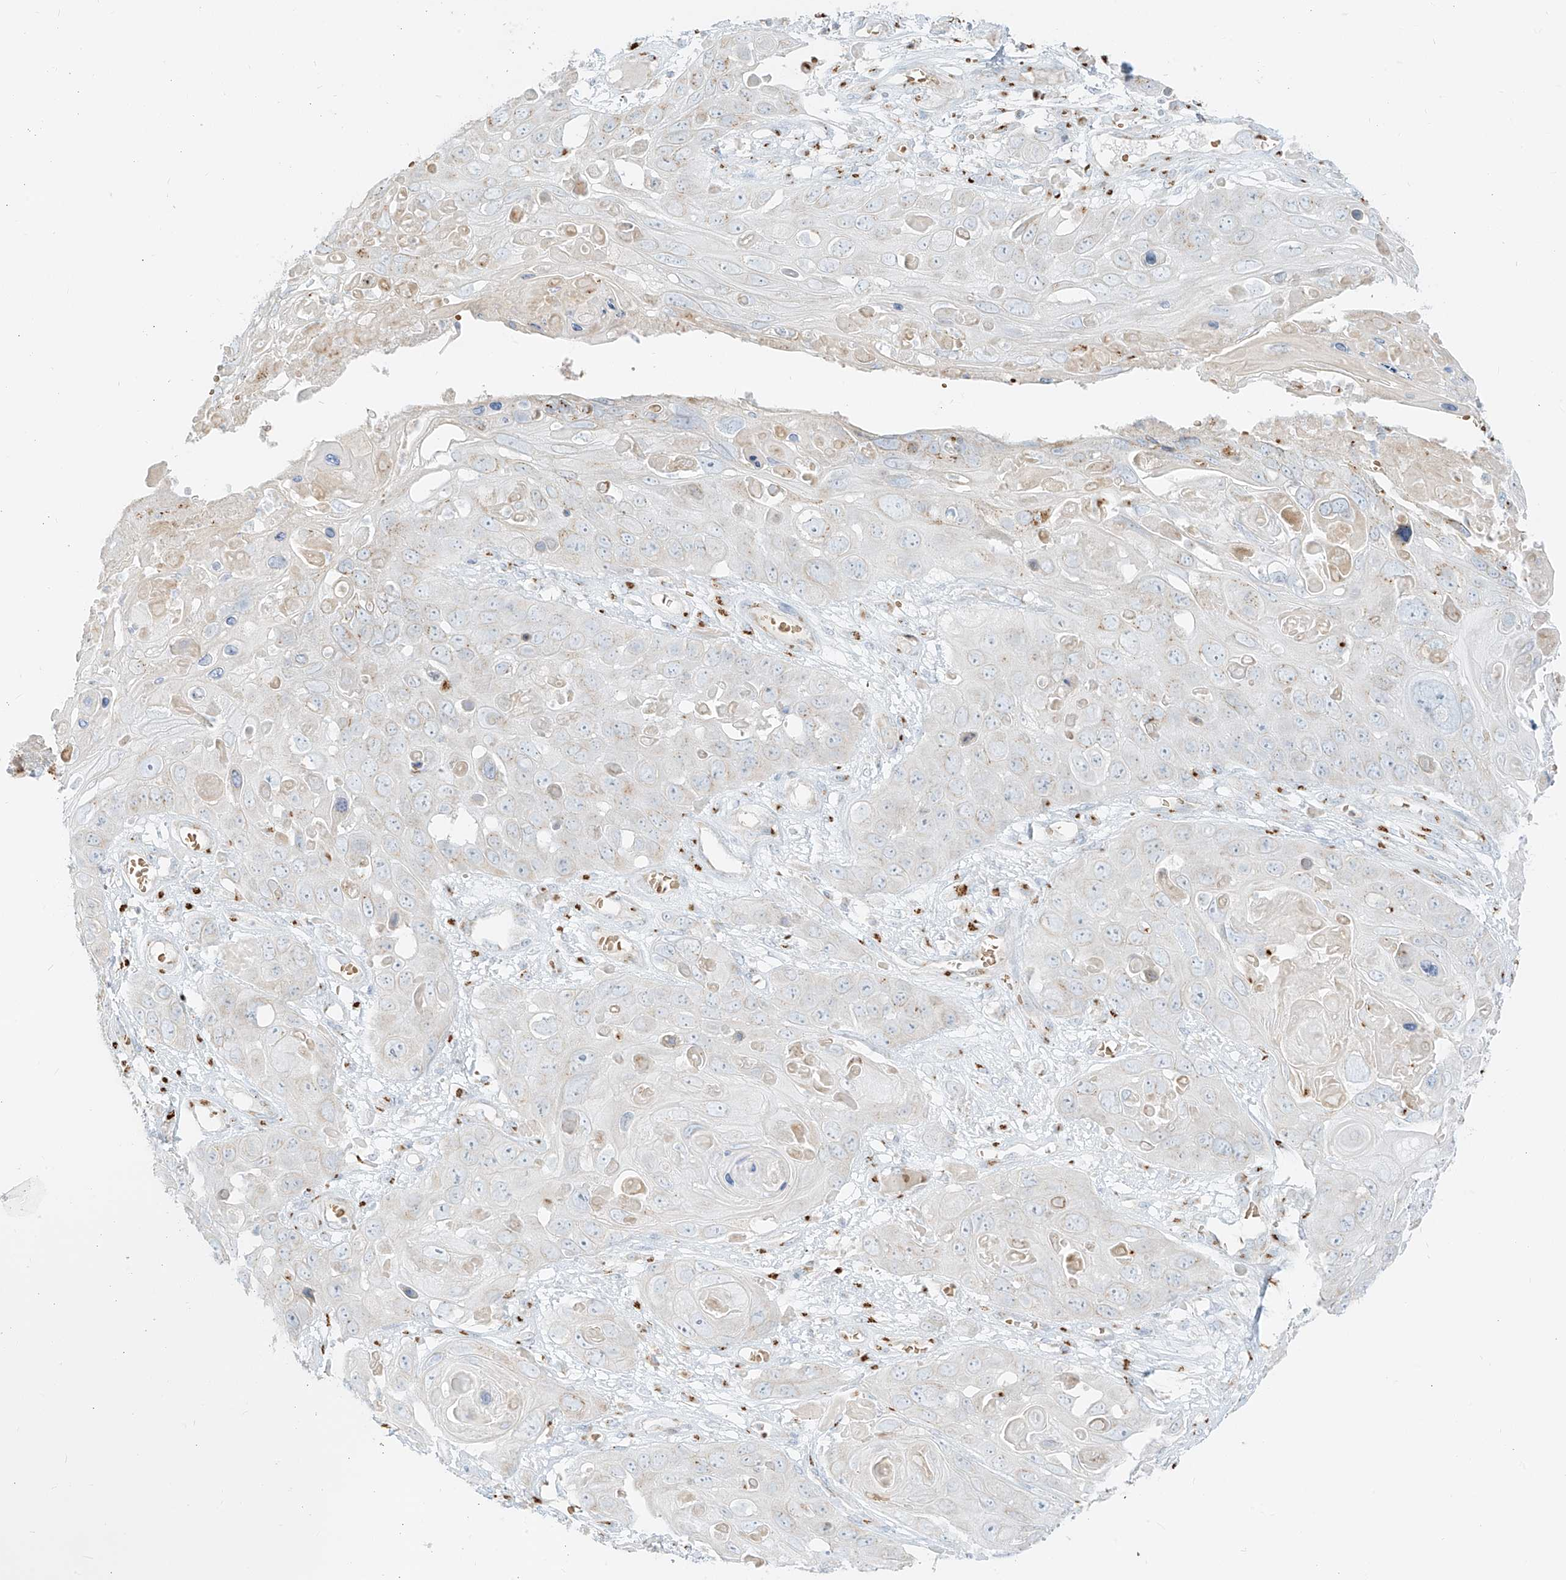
{"staining": {"intensity": "negative", "quantity": "none", "location": "none"}, "tissue": "skin cancer", "cell_type": "Tumor cells", "image_type": "cancer", "snomed": [{"axis": "morphology", "description": "Squamous cell carcinoma, NOS"}, {"axis": "topography", "description": "Skin"}], "caption": "The IHC photomicrograph has no significant staining in tumor cells of squamous cell carcinoma (skin) tissue.", "gene": "TMEM87B", "patient": {"sex": "male", "age": 55}}